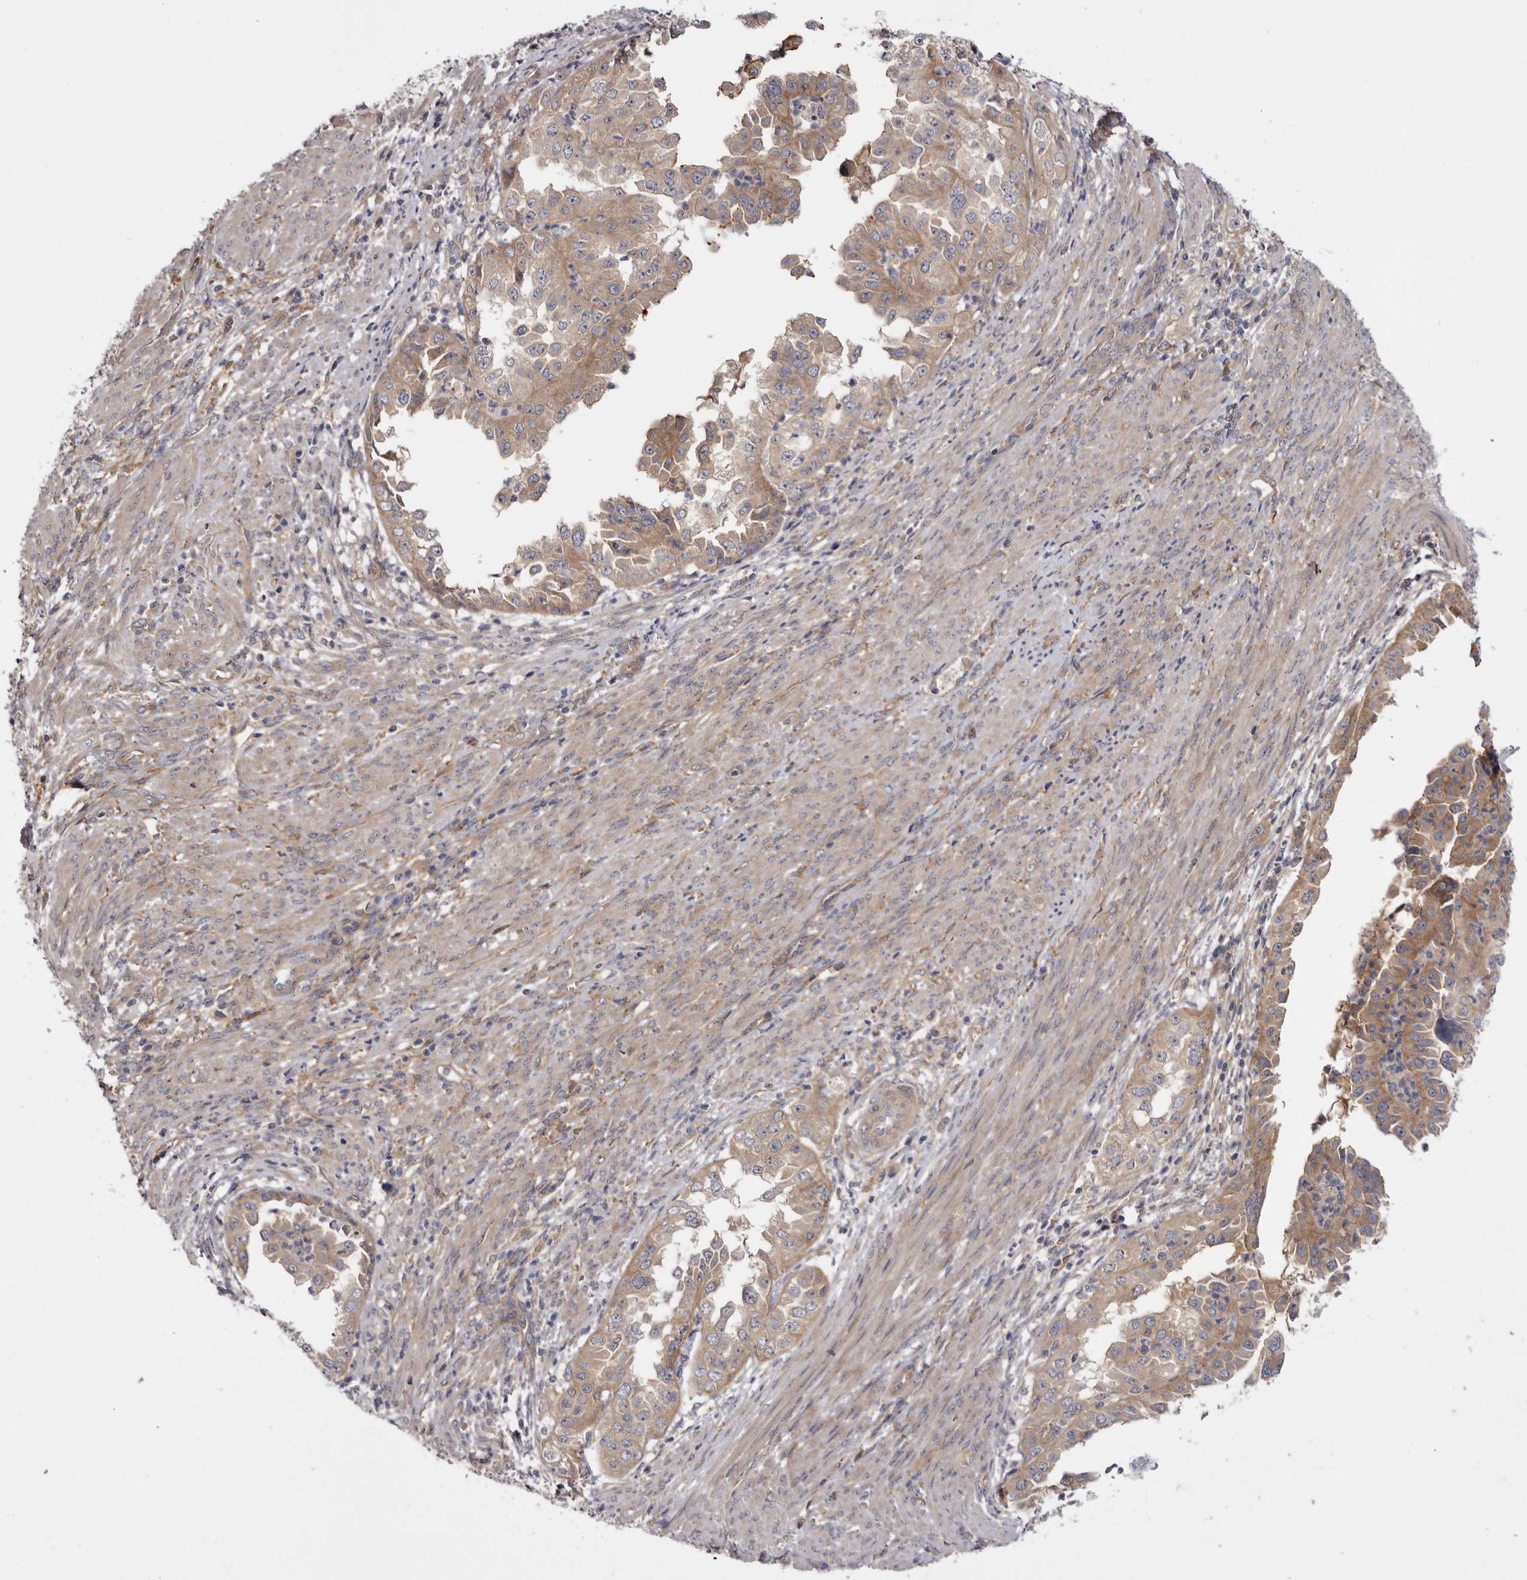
{"staining": {"intensity": "moderate", "quantity": ">75%", "location": "cytoplasmic/membranous"}, "tissue": "endometrial cancer", "cell_type": "Tumor cells", "image_type": "cancer", "snomed": [{"axis": "morphology", "description": "Adenocarcinoma, NOS"}, {"axis": "topography", "description": "Endometrium"}], "caption": "Protein expression analysis of endometrial adenocarcinoma exhibits moderate cytoplasmic/membranous positivity in about >75% of tumor cells.", "gene": "OSBPL9", "patient": {"sex": "female", "age": 85}}